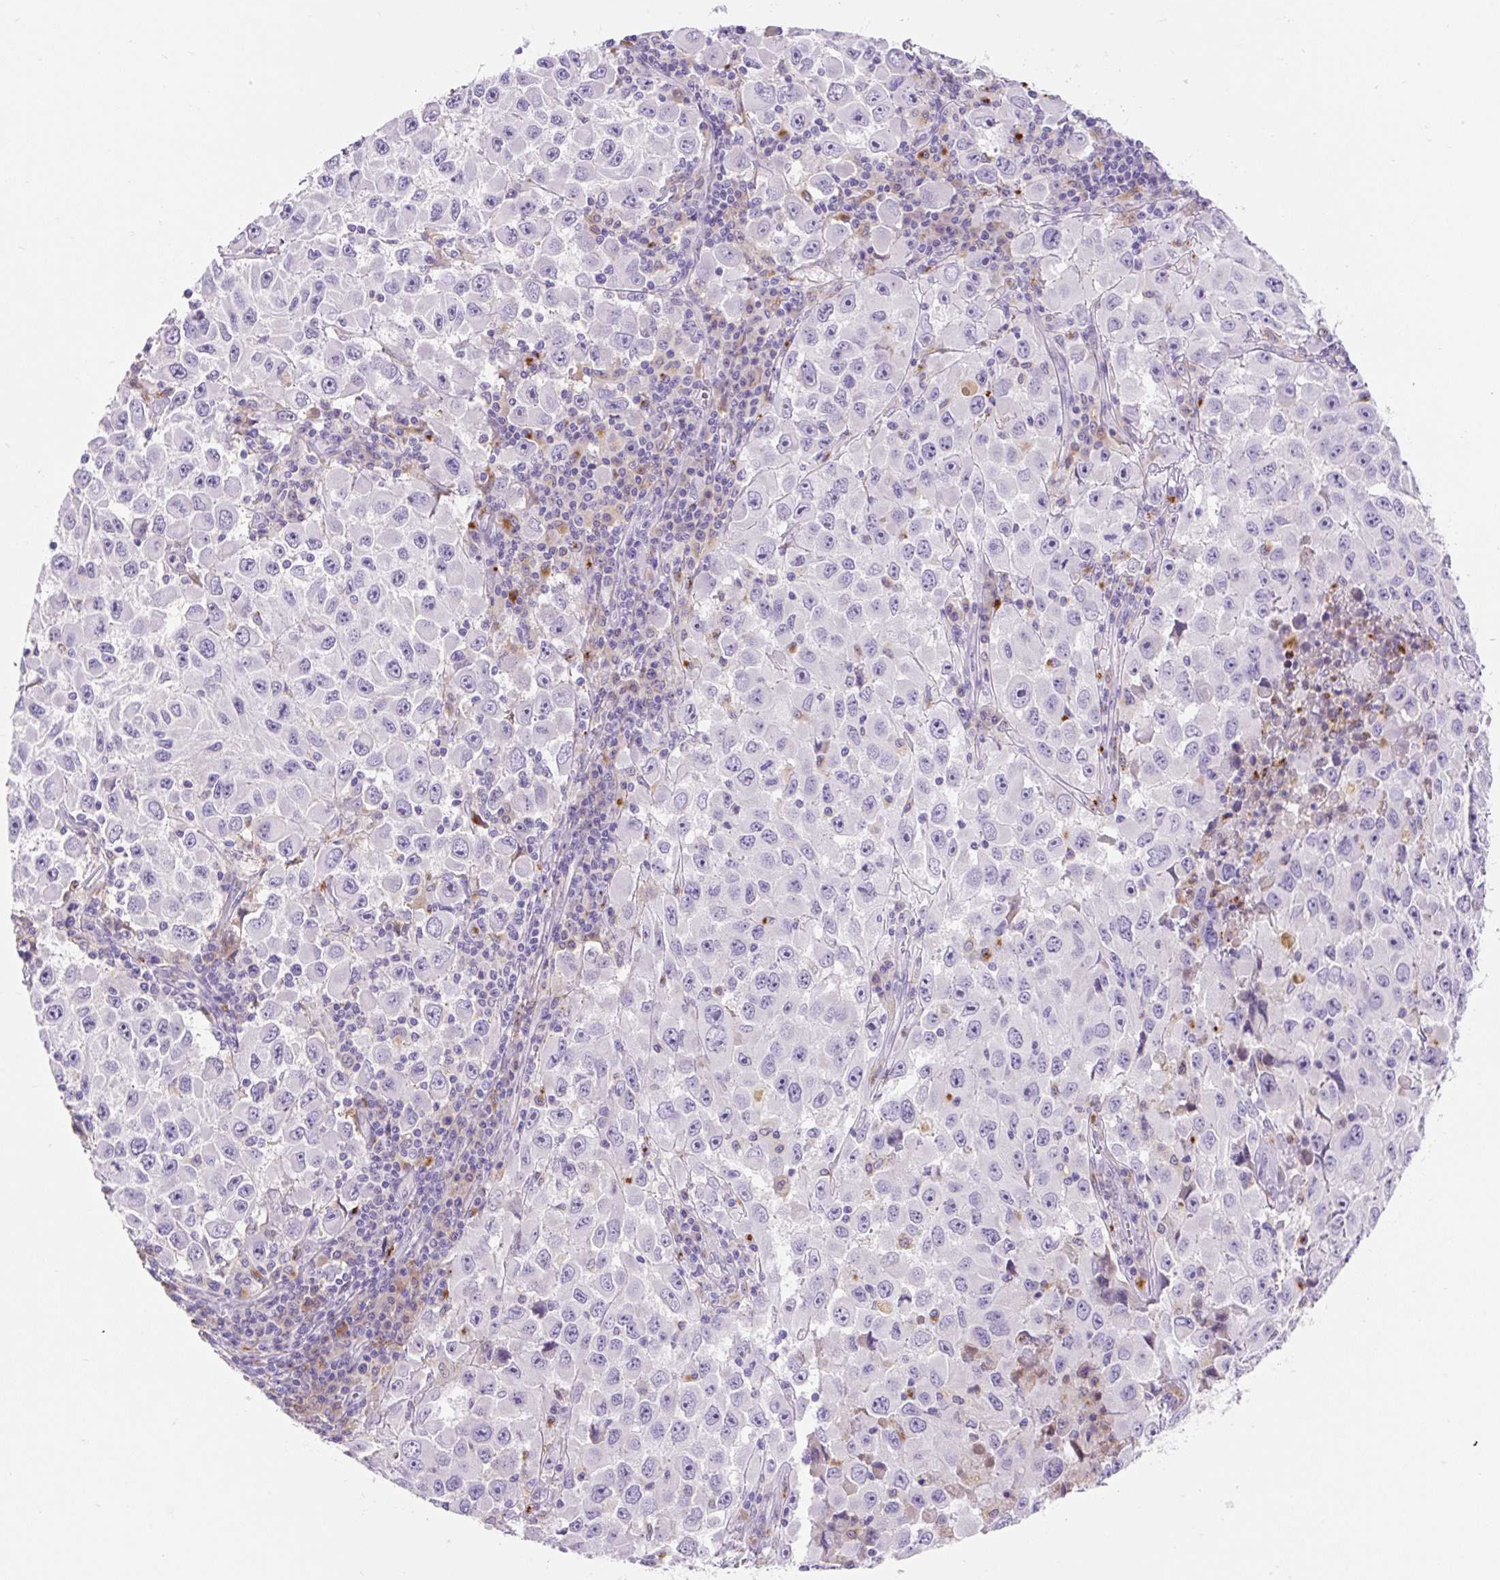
{"staining": {"intensity": "negative", "quantity": "none", "location": "none"}, "tissue": "melanoma", "cell_type": "Tumor cells", "image_type": "cancer", "snomed": [{"axis": "morphology", "description": "Malignant melanoma, Metastatic site"}, {"axis": "topography", "description": "Lymph node"}], "caption": "Immunohistochemistry photomicrograph of human melanoma stained for a protein (brown), which reveals no staining in tumor cells. (DAB immunohistochemistry with hematoxylin counter stain).", "gene": "TMEM150C", "patient": {"sex": "female", "age": 67}}